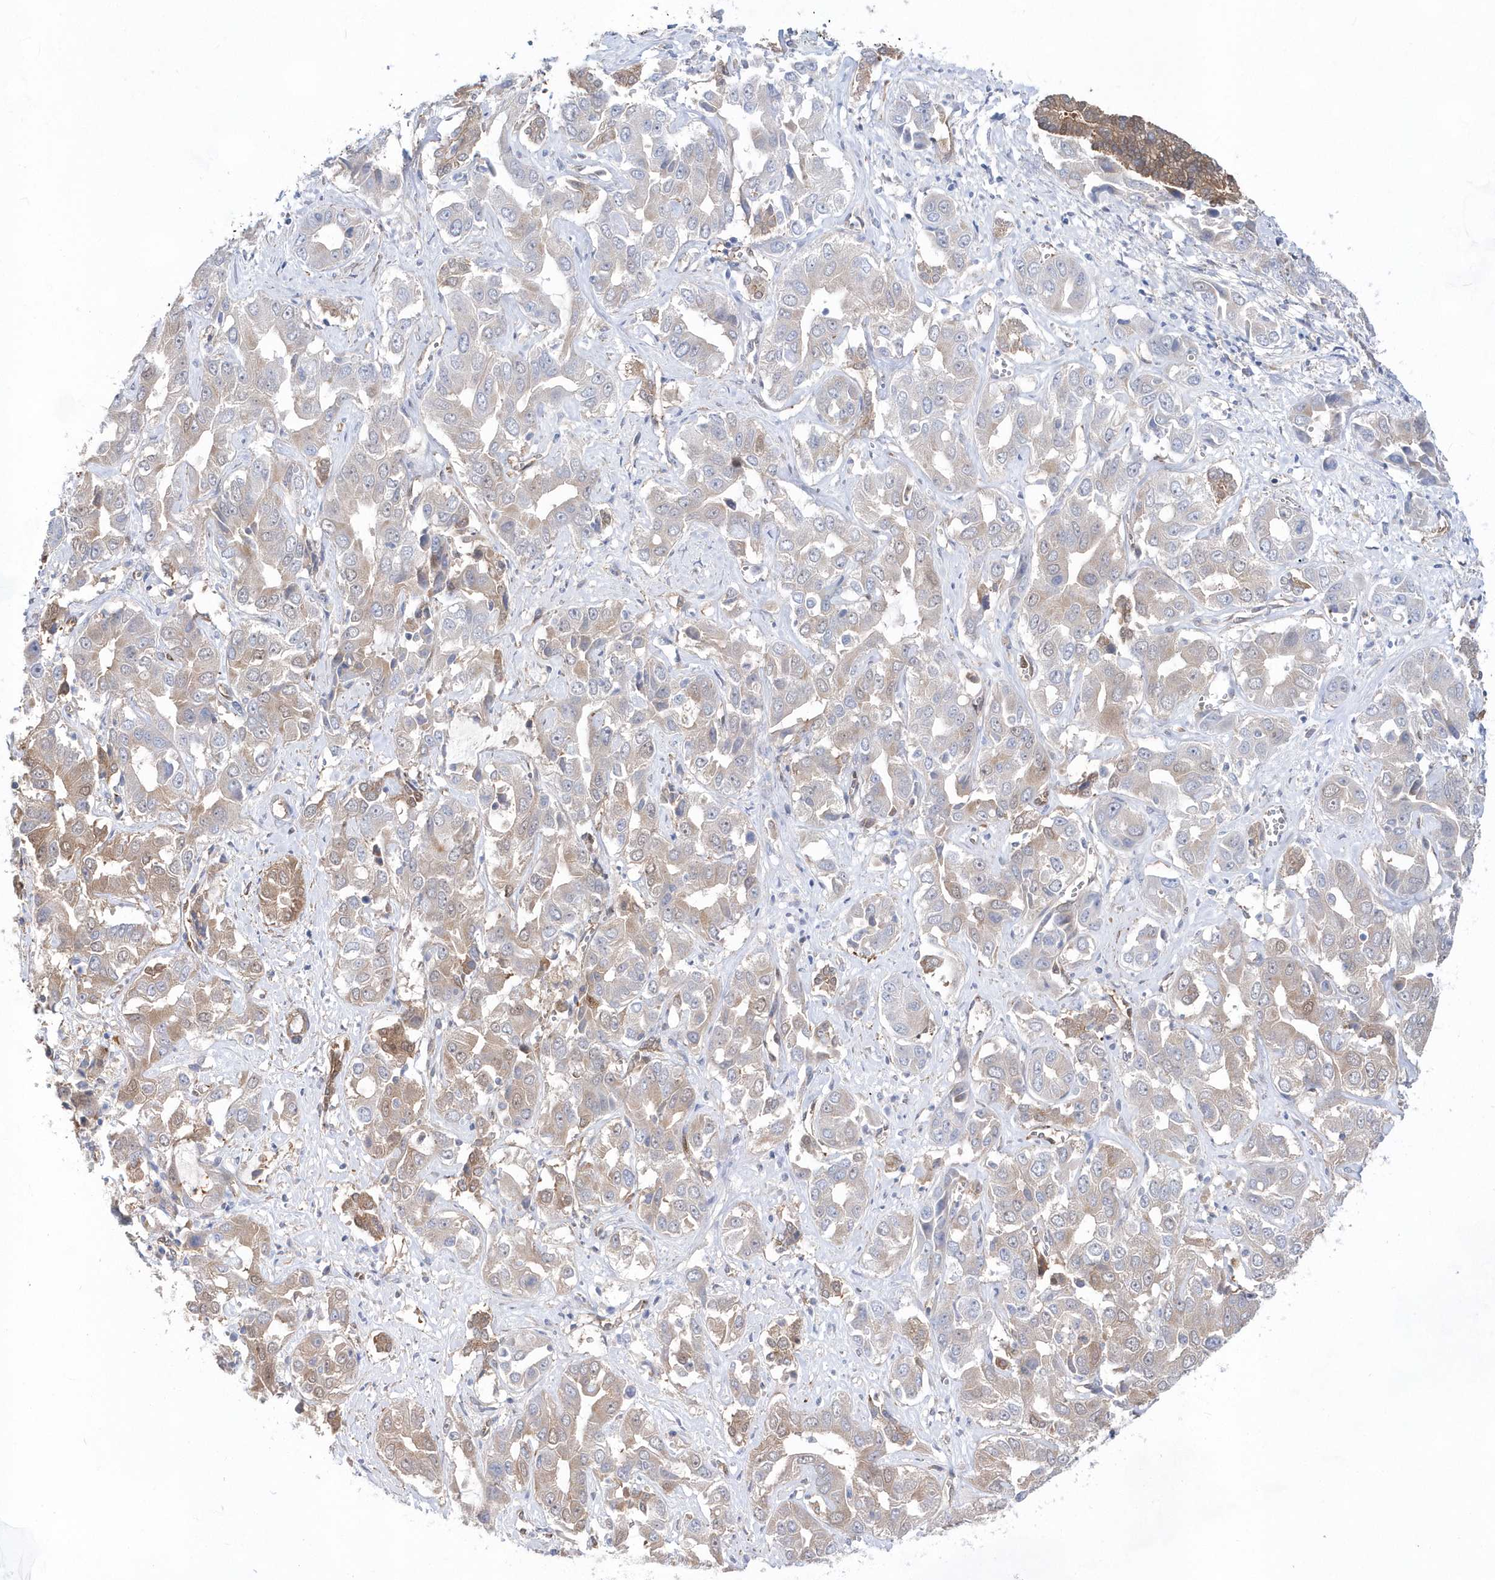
{"staining": {"intensity": "weak", "quantity": "<25%", "location": "cytoplasmic/membranous"}, "tissue": "liver cancer", "cell_type": "Tumor cells", "image_type": "cancer", "snomed": [{"axis": "morphology", "description": "Cholangiocarcinoma"}, {"axis": "topography", "description": "Liver"}], "caption": "Protein analysis of liver cancer (cholangiocarcinoma) demonstrates no significant expression in tumor cells.", "gene": "BDH2", "patient": {"sex": "female", "age": 52}}